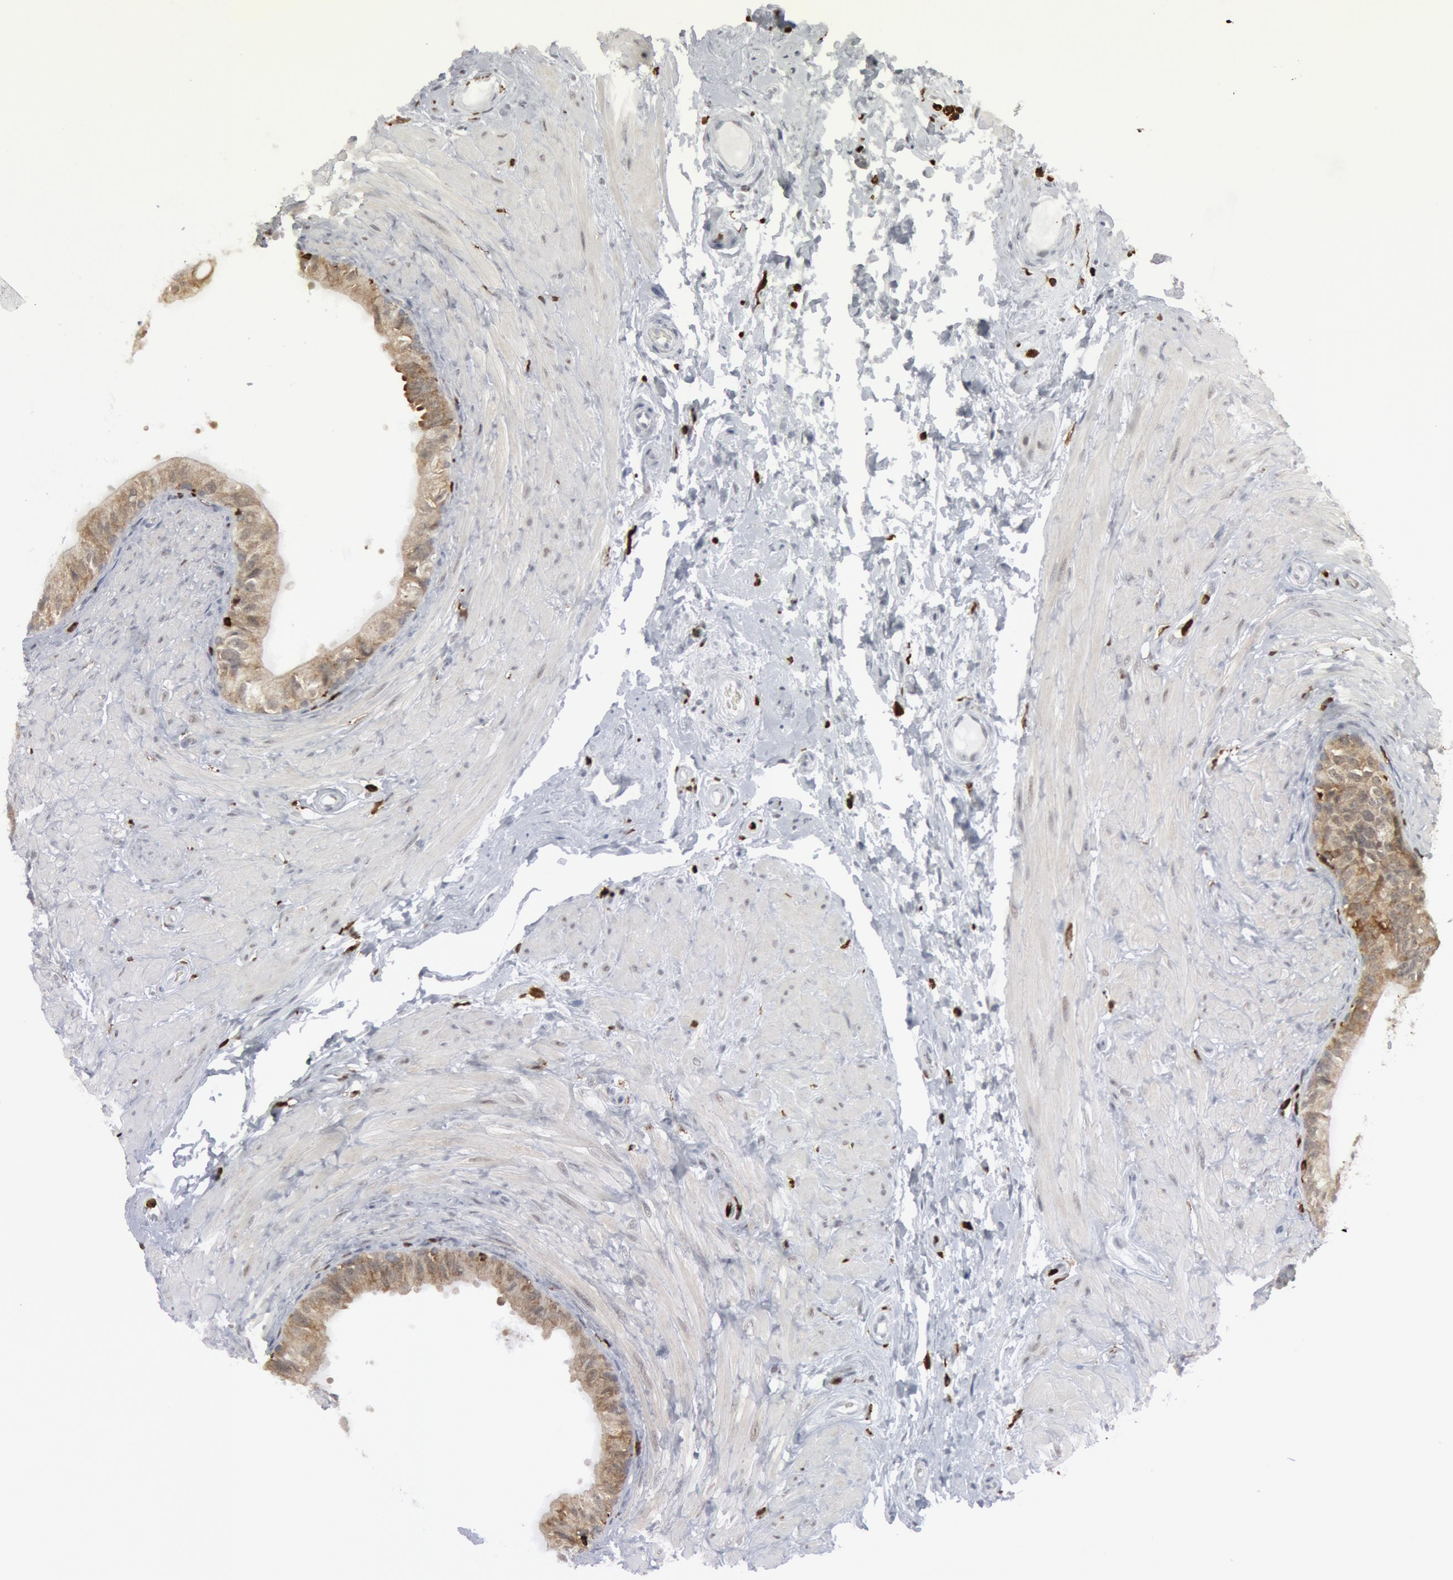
{"staining": {"intensity": "weak", "quantity": ">75%", "location": "cytoplasmic/membranous"}, "tissue": "epididymis", "cell_type": "Glandular cells", "image_type": "normal", "snomed": [{"axis": "morphology", "description": "Normal tissue, NOS"}, {"axis": "topography", "description": "Epididymis"}], "caption": "Immunohistochemistry of normal human epididymis reveals low levels of weak cytoplasmic/membranous positivity in about >75% of glandular cells.", "gene": "PTPN6", "patient": {"sex": "male", "age": 68}}